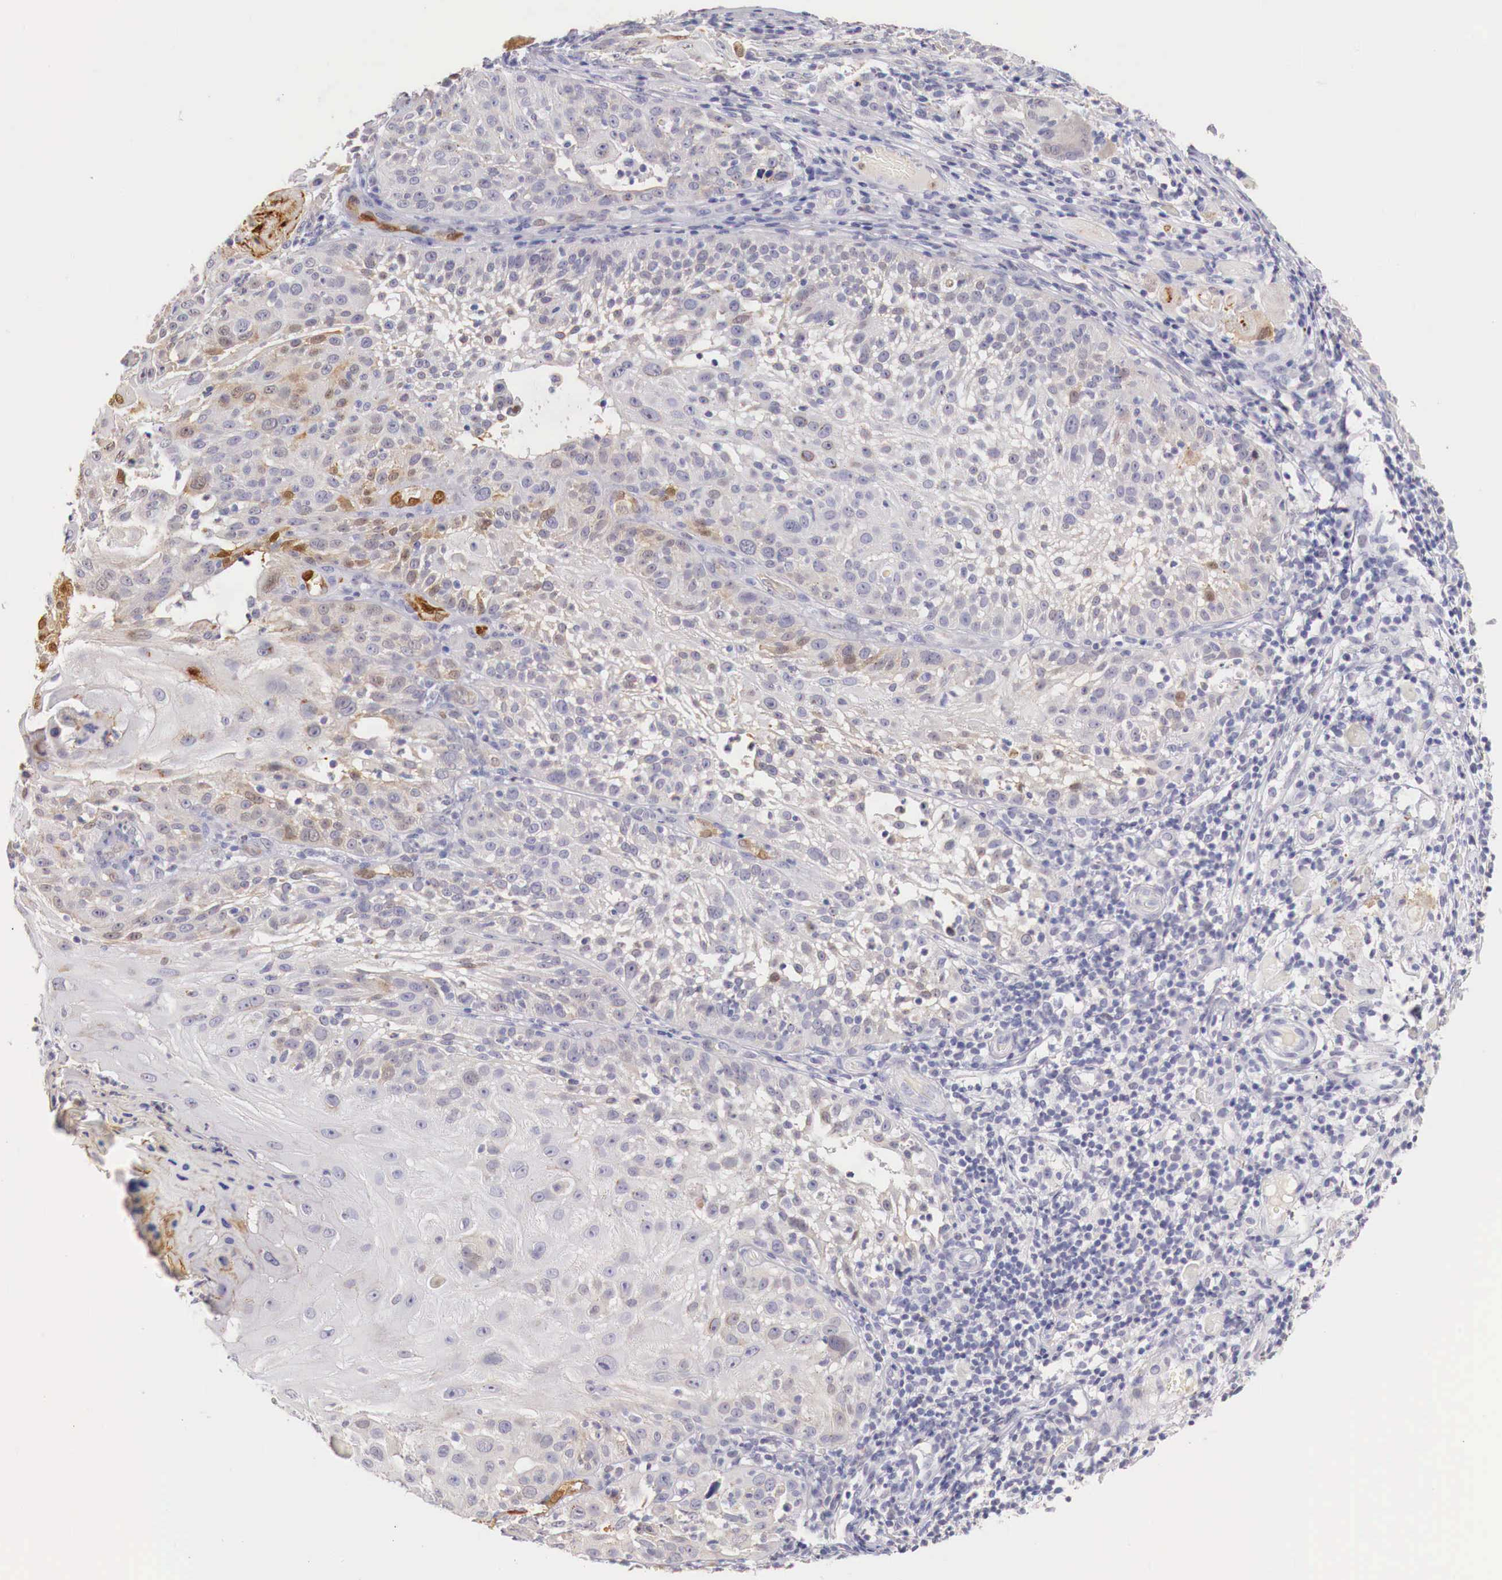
{"staining": {"intensity": "moderate", "quantity": "25%-75%", "location": "cytoplasmic/membranous"}, "tissue": "skin cancer", "cell_type": "Tumor cells", "image_type": "cancer", "snomed": [{"axis": "morphology", "description": "Squamous cell carcinoma, NOS"}, {"axis": "topography", "description": "Skin"}], "caption": "Immunohistochemical staining of skin squamous cell carcinoma displays medium levels of moderate cytoplasmic/membranous positivity in approximately 25%-75% of tumor cells.", "gene": "ITIH6", "patient": {"sex": "female", "age": 89}}